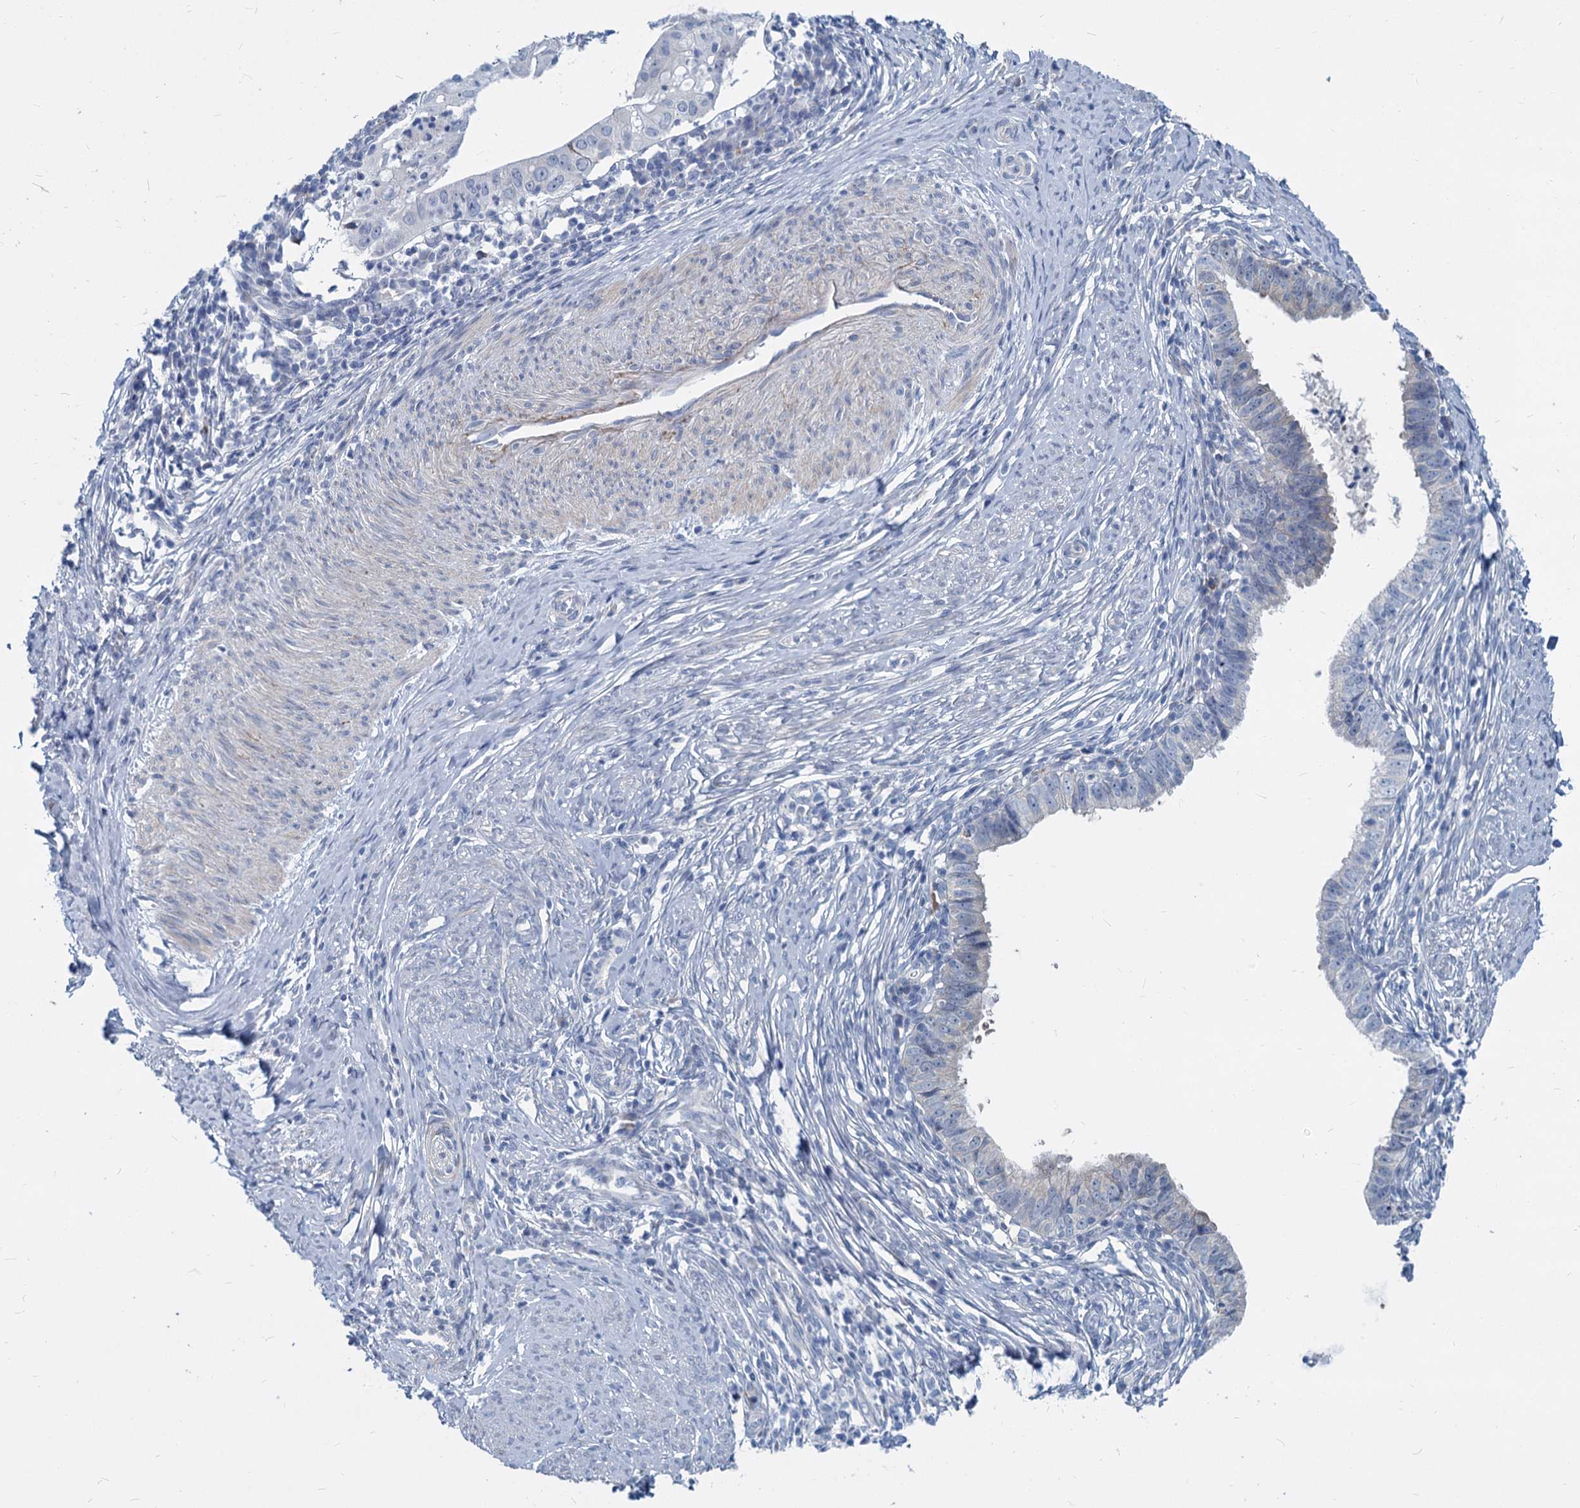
{"staining": {"intensity": "negative", "quantity": "none", "location": "none"}, "tissue": "cervical cancer", "cell_type": "Tumor cells", "image_type": "cancer", "snomed": [{"axis": "morphology", "description": "Adenocarcinoma, NOS"}, {"axis": "topography", "description": "Cervix"}], "caption": "High power microscopy micrograph of an immunohistochemistry micrograph of adenocarcinoma (cervical), revealing no significant expression in tumor cells. (DAB (3,3'-diaminobenzidine) immunohistochemistry (IHC) visualized using brightfield microscopy, high magnification).", "gene": "GSTM3", "patient": {"sex": "female", "age": 36}}